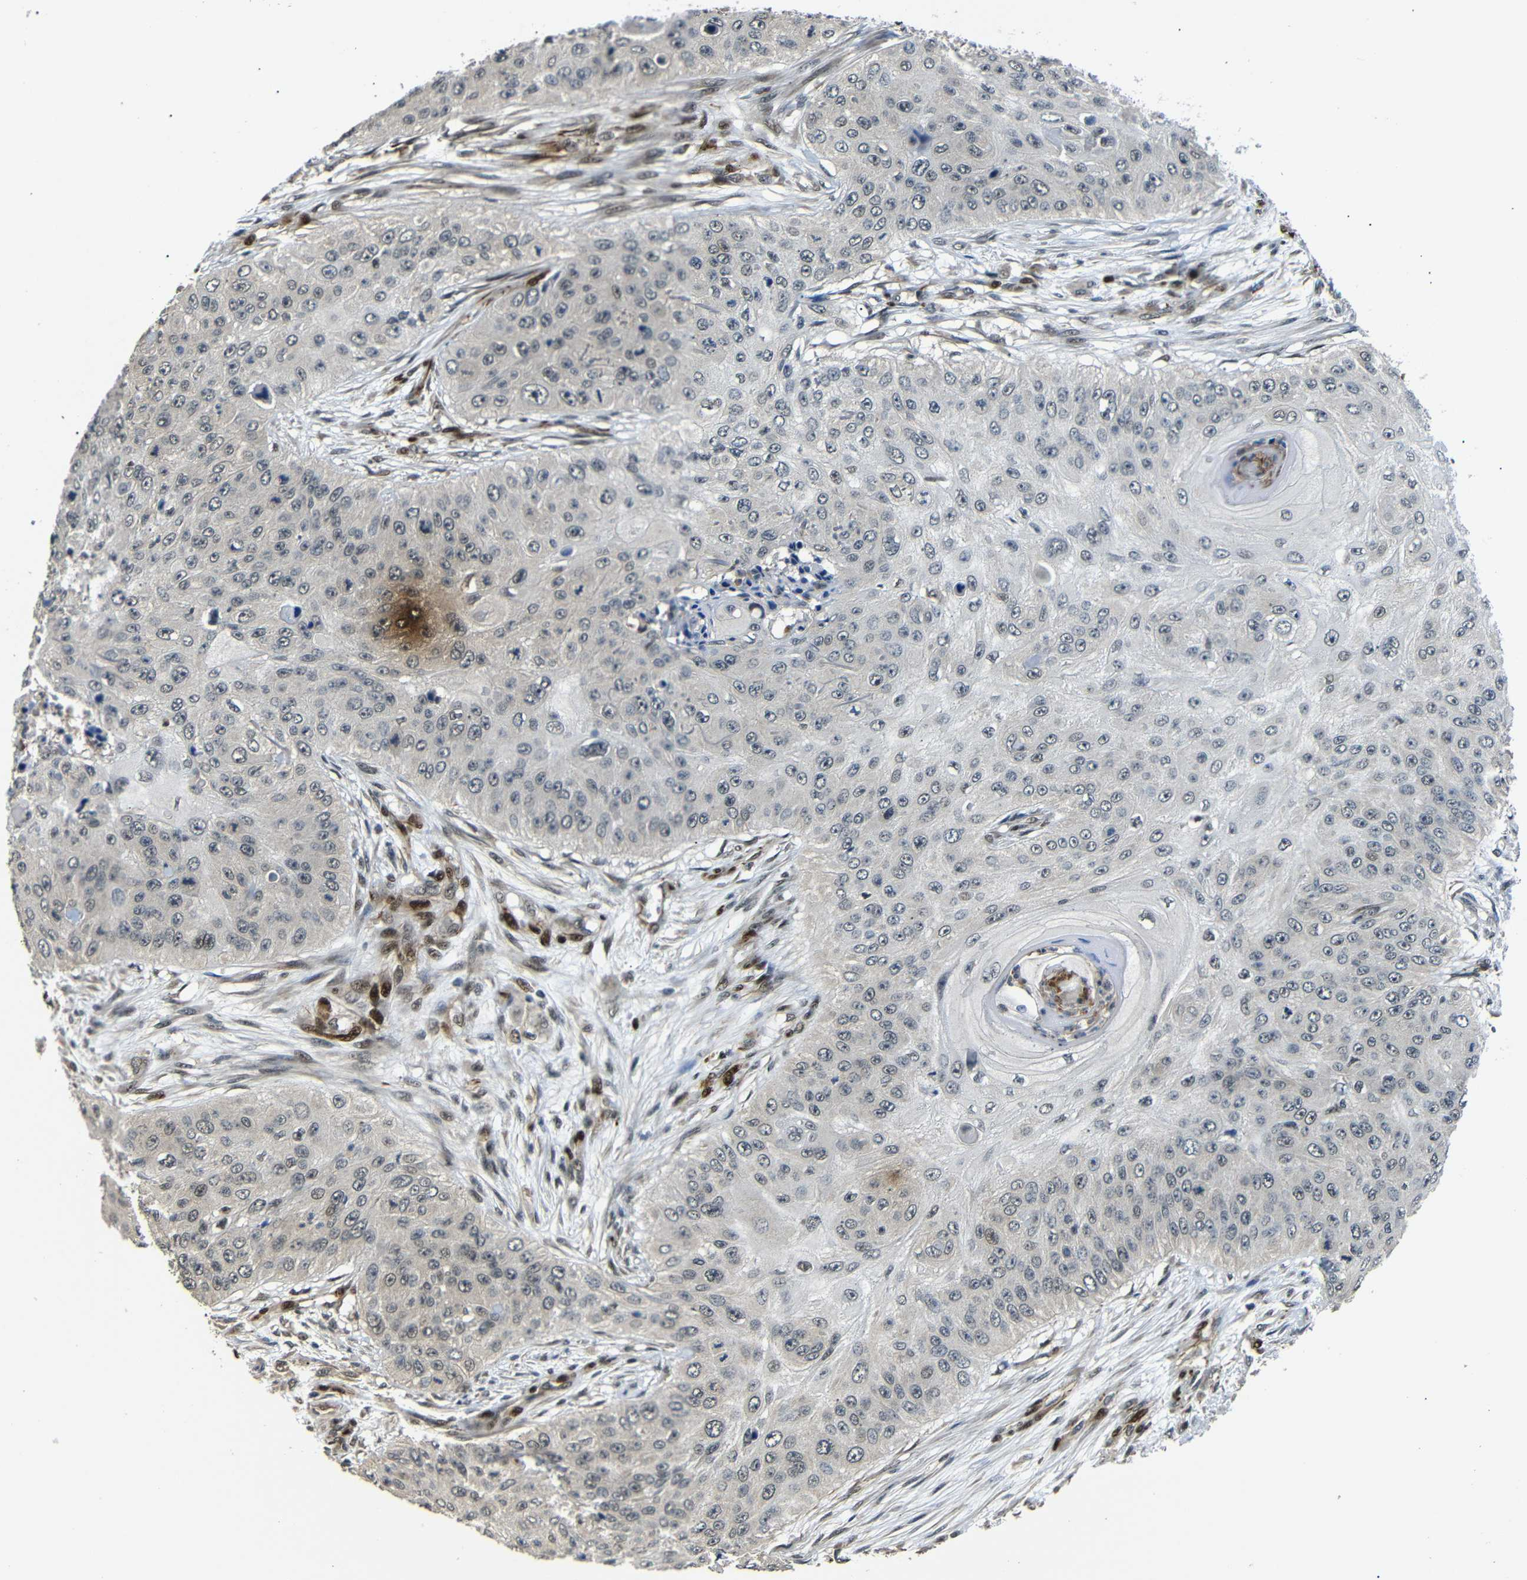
{"staining": {"intensity": "weak", "quantity": "<25%", "location": "nuclear"}, "tissue": "skin cancer", "cell_type": "Tumor cells", "image_type": "cancer", "snomed": [{"axis": "morphology", "description": "Squamous cell carcinoma, NOS"}, {"axis": "topography", "description": "Skin"}], "caption": "Immunohistochemical staining of human skin cancer reveals no significant expression in tumor cells. Nuclei are stained in blue.", "gene": "TBX2", "patient": {"sex": "female", "age": 80}}